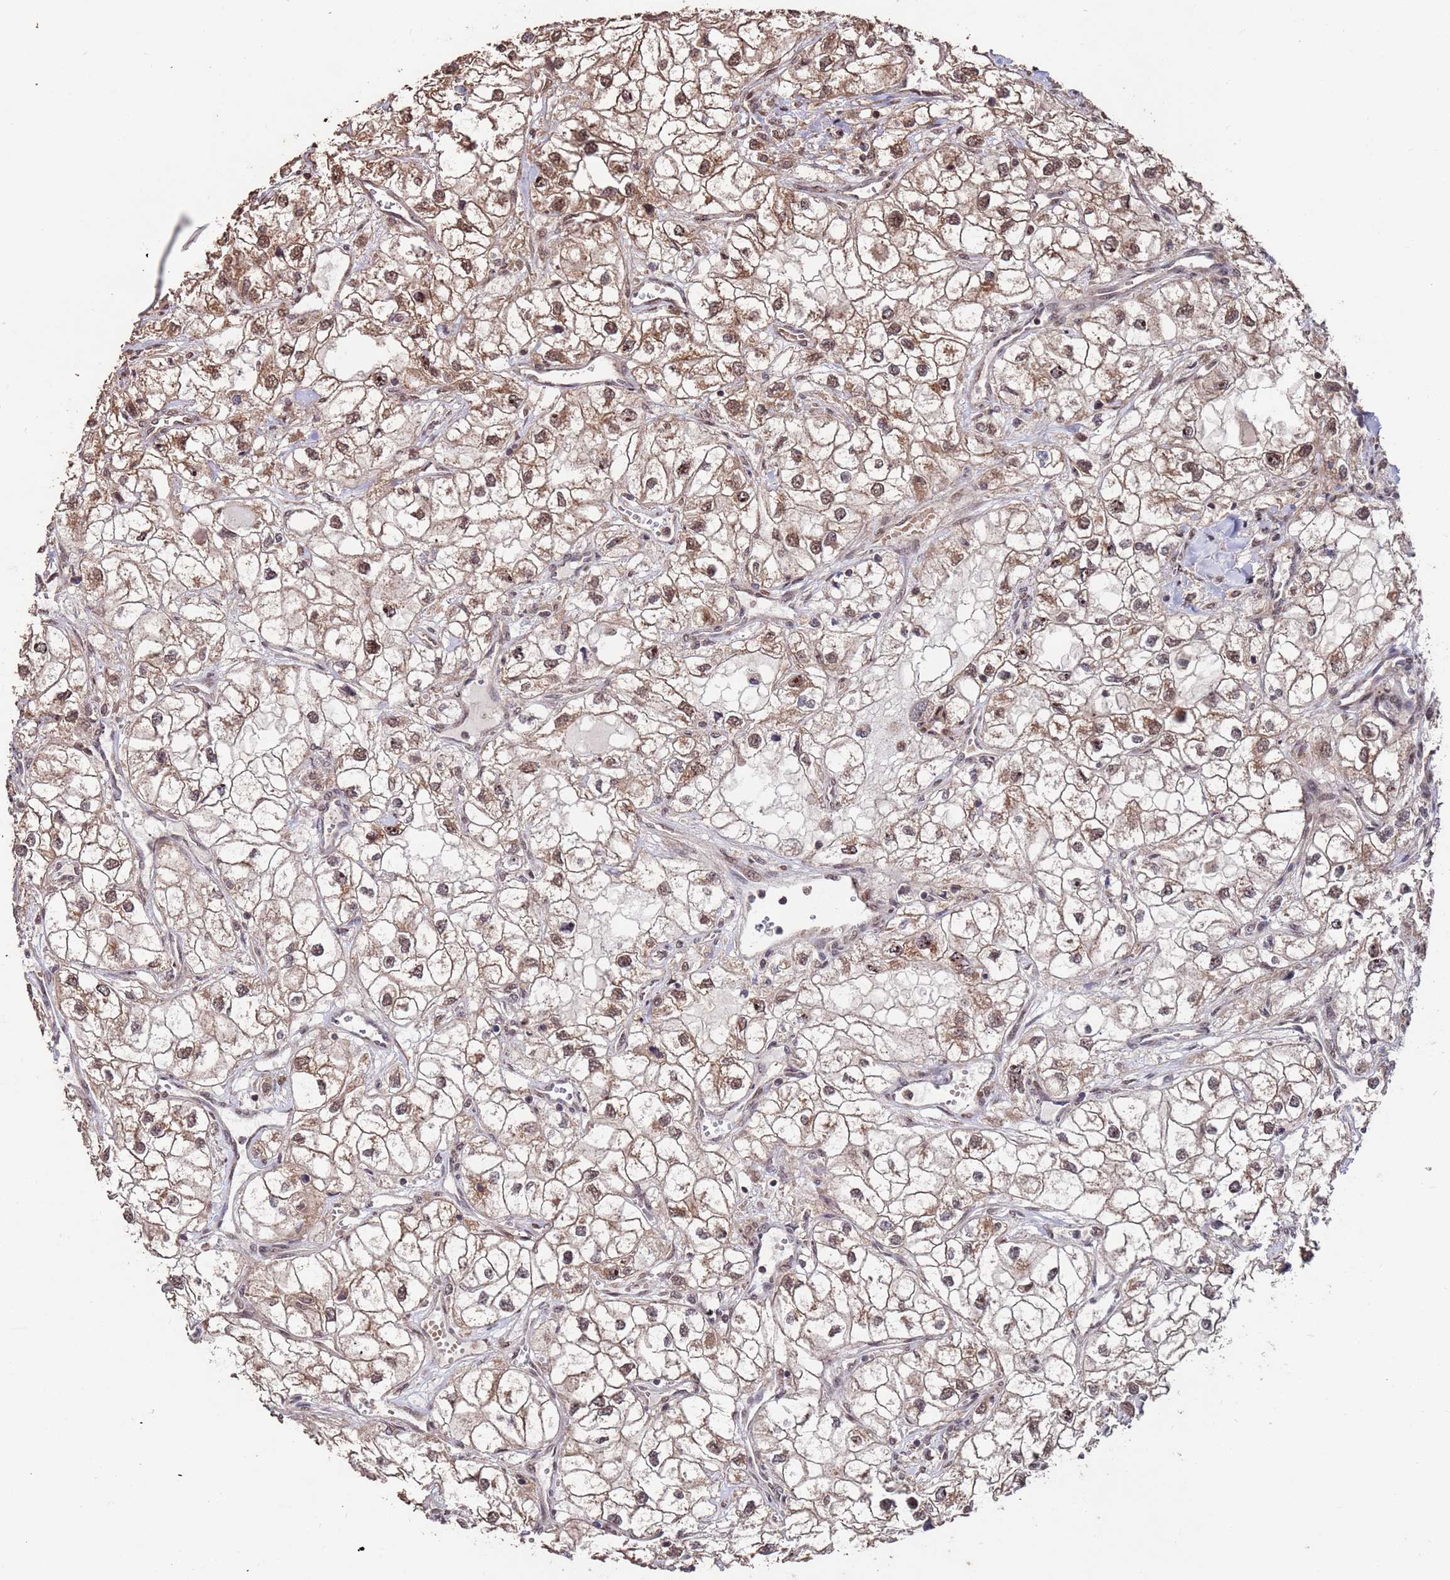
{"staining": {"intensity": "moderate", "quantity": ">75%", "location": "cytoplasmic/membranous,nuclear"}, "tissue": "renal cancer", "cell_type": "Tumor cells", "image_type": "cancer", "snomed": [{"axis": "morphology", "description": "Adenocarcinoma, NOS"}, {"axis": "topography", "description": "Kidney"}], "caption": "A high-resolution micrograph shows IHC staining of renal cancer, which displays moderate cytoplasmic/membranous and nuclear staining in approximately >75% of tumor cells.", "gene": "PRR7", "patient": {"sex": "male", "age": 59}}